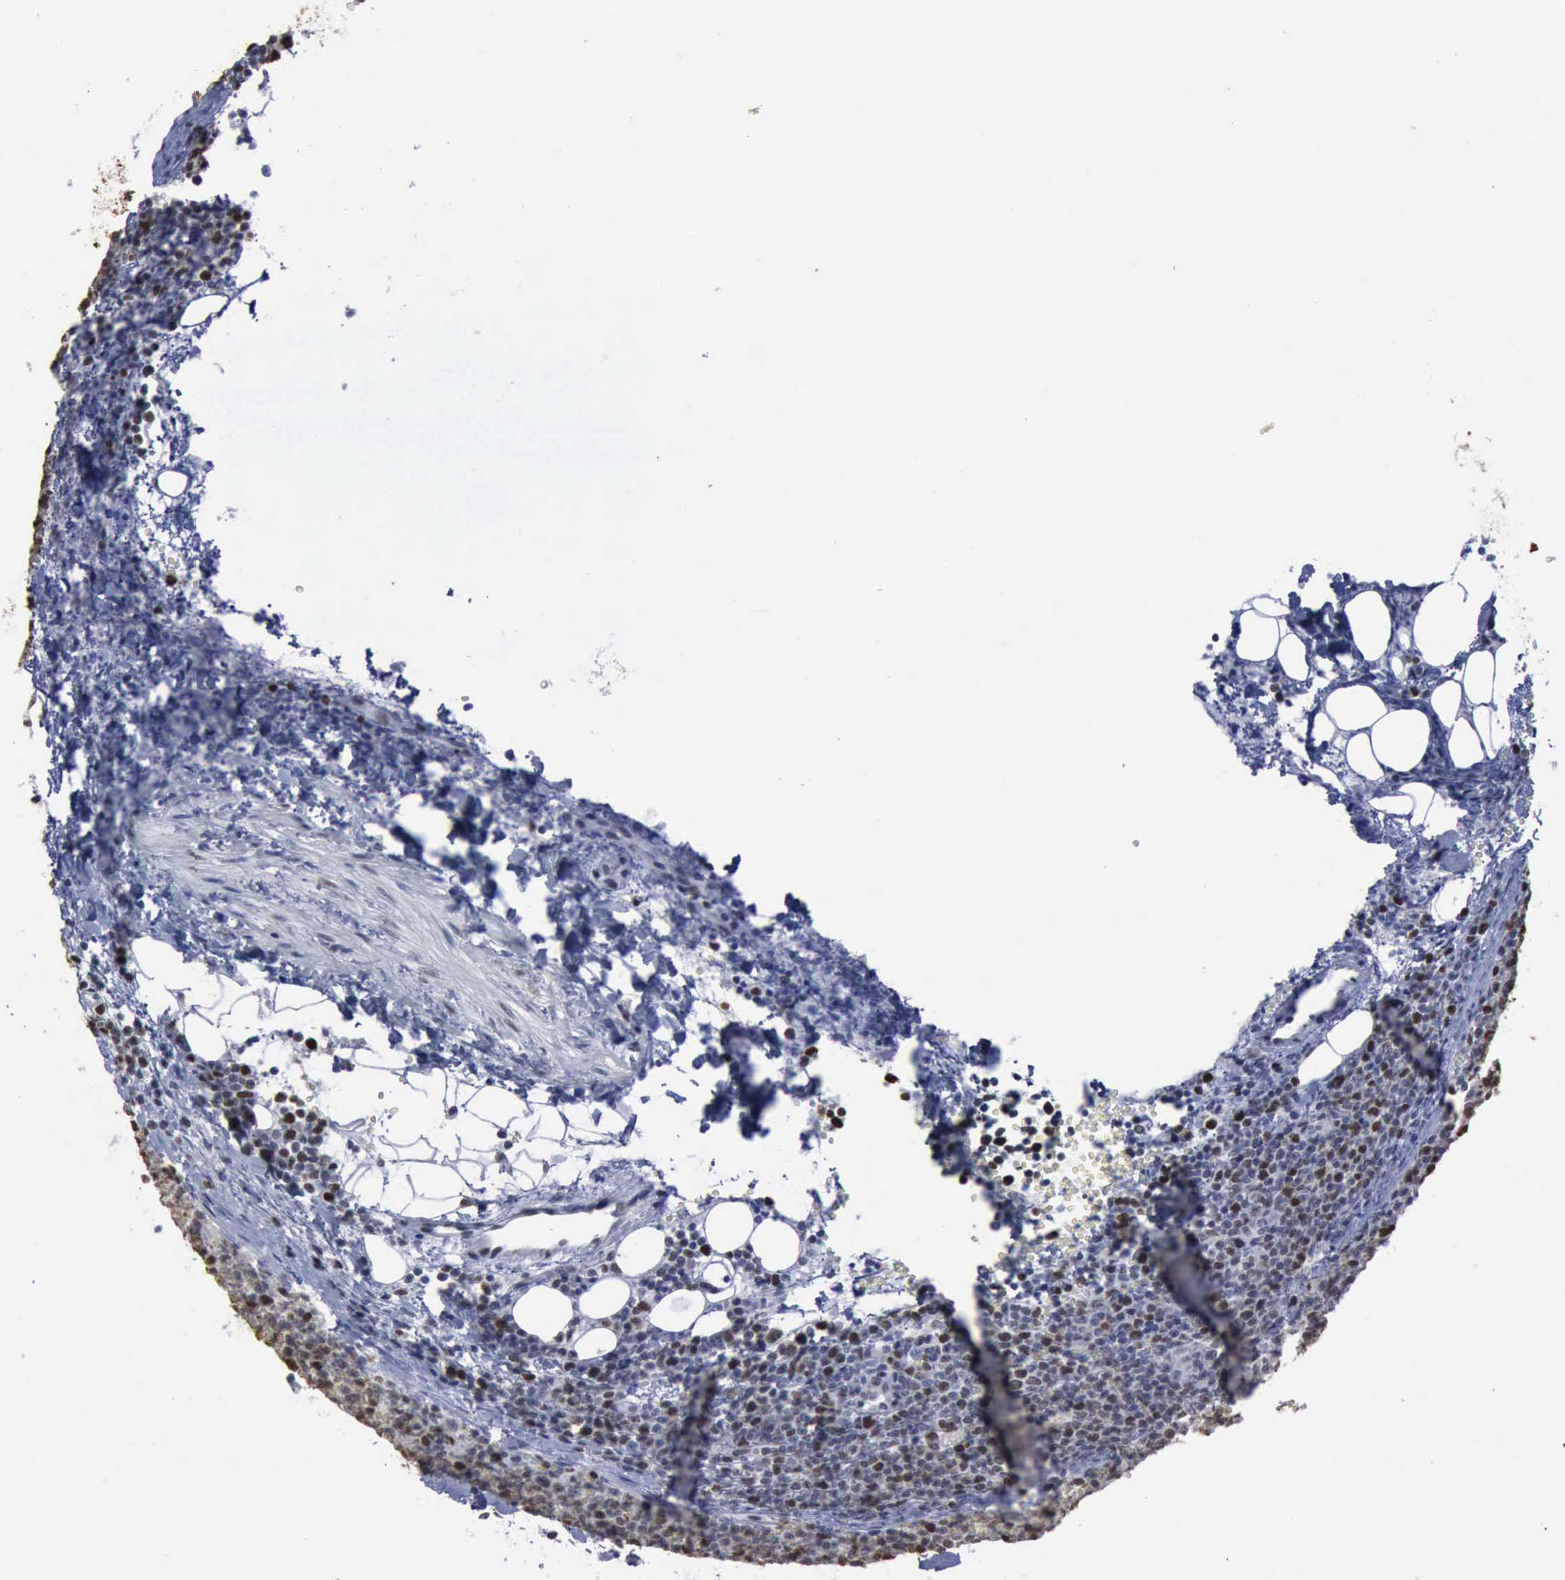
{"staining": {"intensity": "moderate", "quantity": "25%-75%", "location": "nuclear"}, "tissue": "lymphoma", "cell_type": "Tumor cells", "image_type": "cancer", "snomed": [{"axis": "morphology", "description": "Malignant lymphoma, non-Hodgkin's type, Low grade"}, {"axis": "topography", "description": "Lymph node"}], "caption": "IHC histopathology image of human malignant lymphoma, non-Hodgkin's type (low-grade) stained for a protein (brown), which exhibits medium levels of moderate nuclear expression in about 25%-75% of tumor cells.", "gene": "PCNA", "patient": {"sex": "male", "age": 50}}